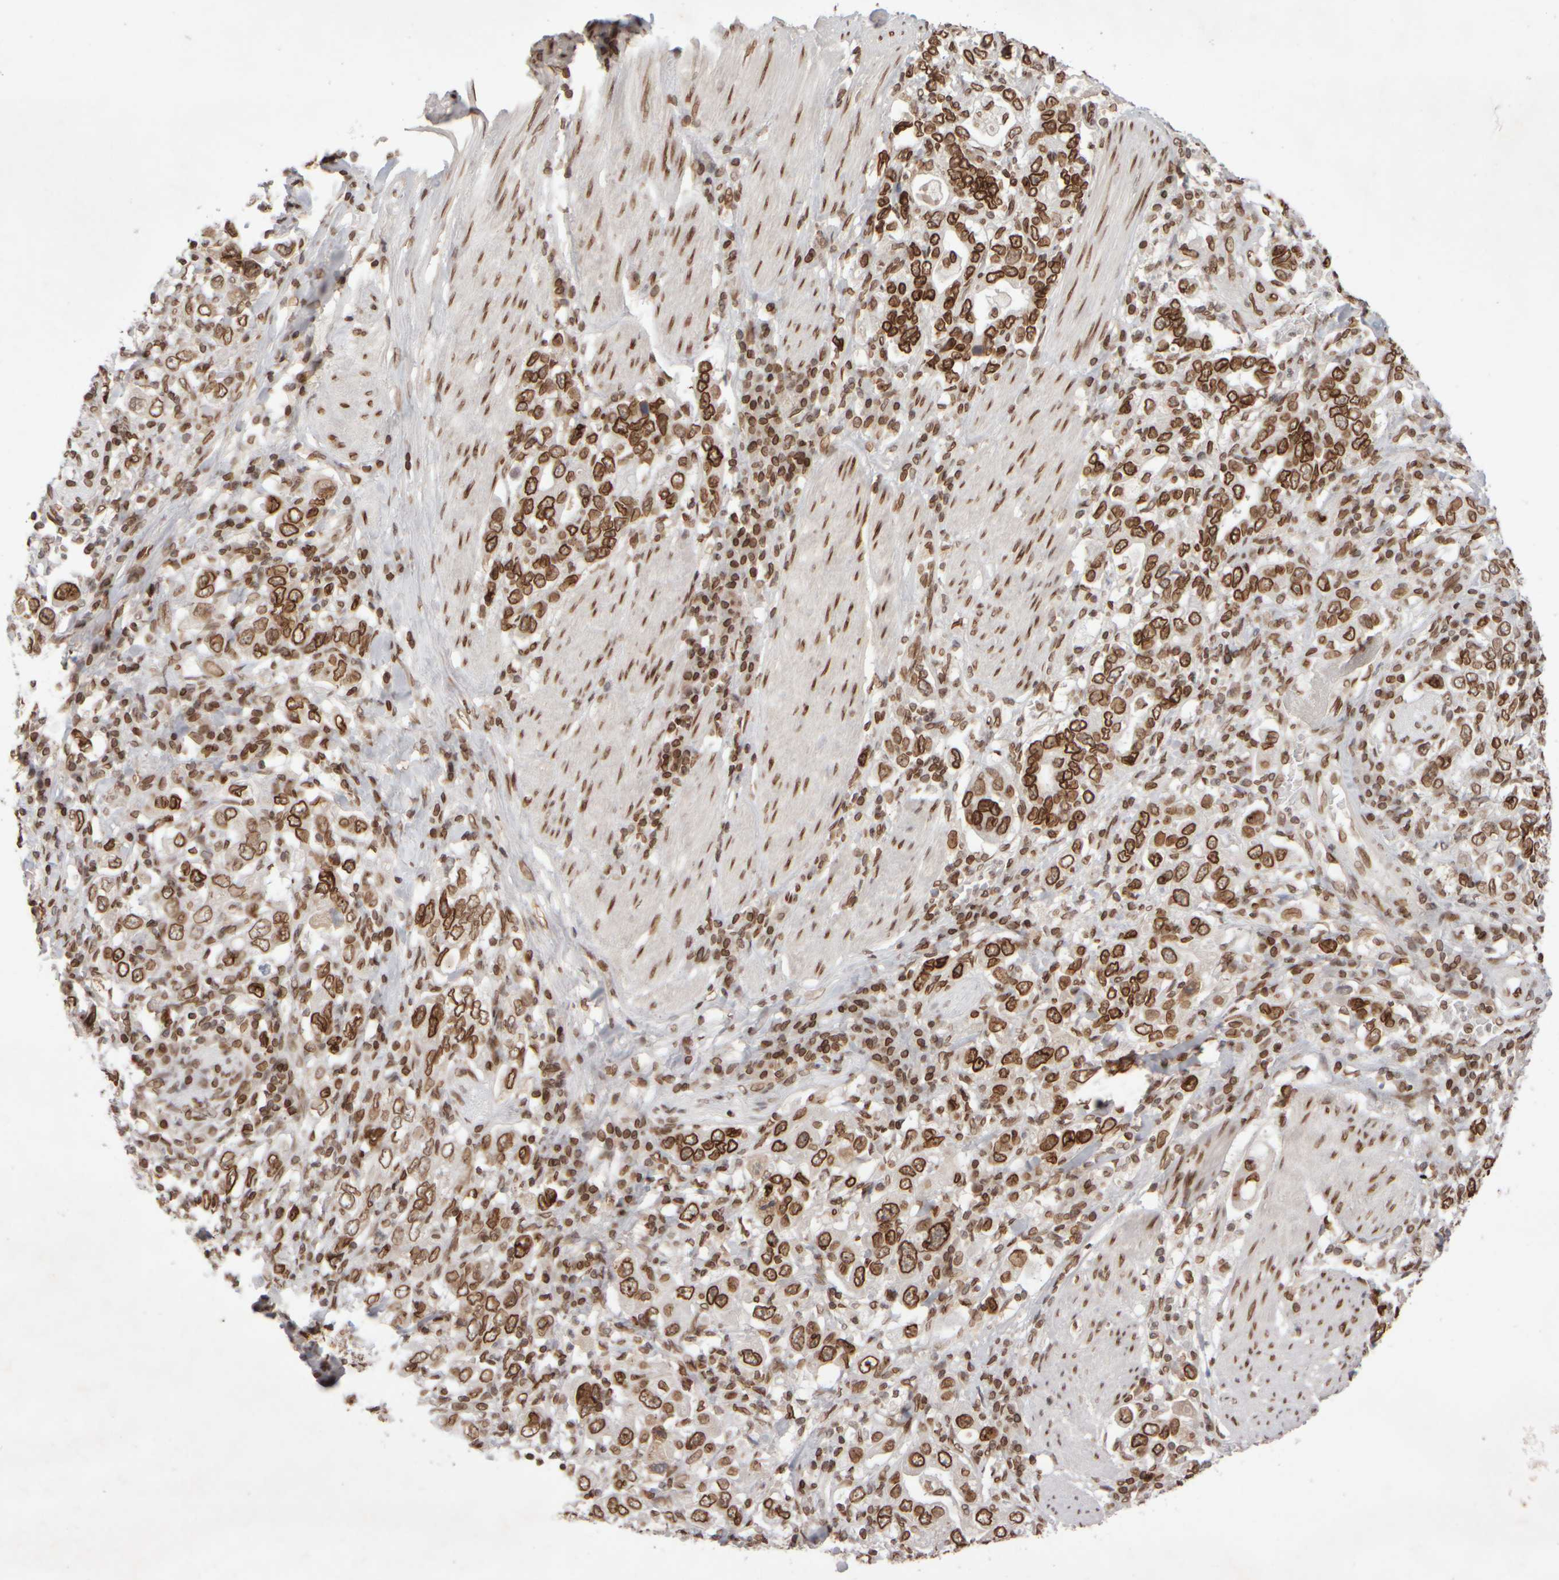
{"staining": {"intensity": "strong", "quantity": ">75%", "location": "cytoplasmic/membranous,nuclear"}, "tissue": "stomach cancer", "cell_type": "Tumor cells", "image_type": "cancer", "snomed": [{"axis": "morphology", "description": "Adenocarcinoma, NOS"}, {"axis": "topography", "description": "Stomach, upper"}], "caption": "Protein expression analysis of stomach adenocarcinoma demonstrates strong cytoplasmic/membranous and nuclear expression in about >75% of tumor cells.", "gene": "ZC3HC1", "patient": {"sex": "male", "age": 62}}